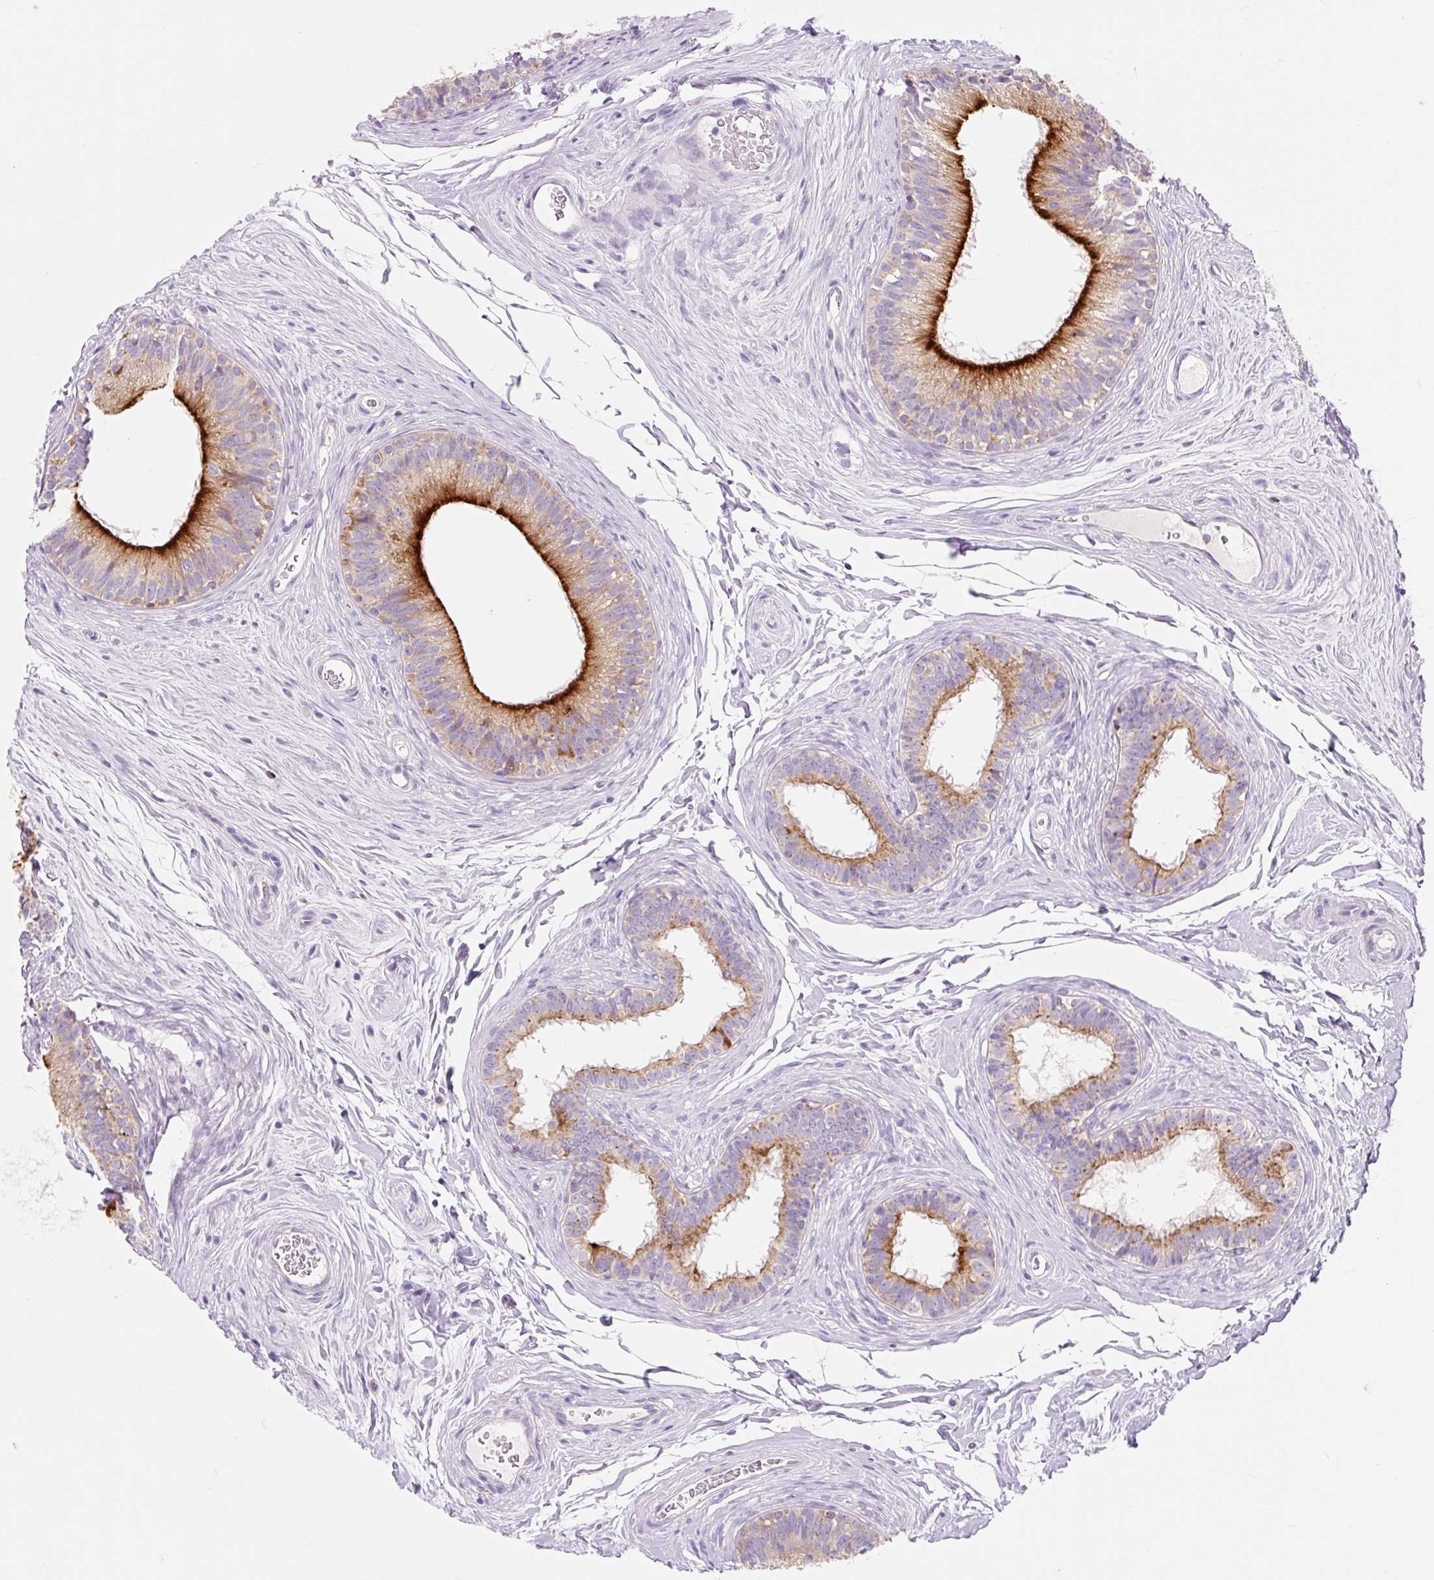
{"staining": {"intensity": "strong", "quantity": "25%-75%", "location": "cytoplasmic/membranous"}, "tissue": "epididymis", "cell_type": "Glandular cells", "image_type": "normal", "snomed": [{"axis": "morphology", "description": "Normal tissue, NOS"}, {"axis": "topography", "description": "Epididymis"}], "caption": "Glandular cells display high levels of strong cytoplasmic/membranous expression in approximately 25%-75% of cells in normal human epididymis.", "gene": "FOCAD", "patient": {"sex": "male", "age": 33}}